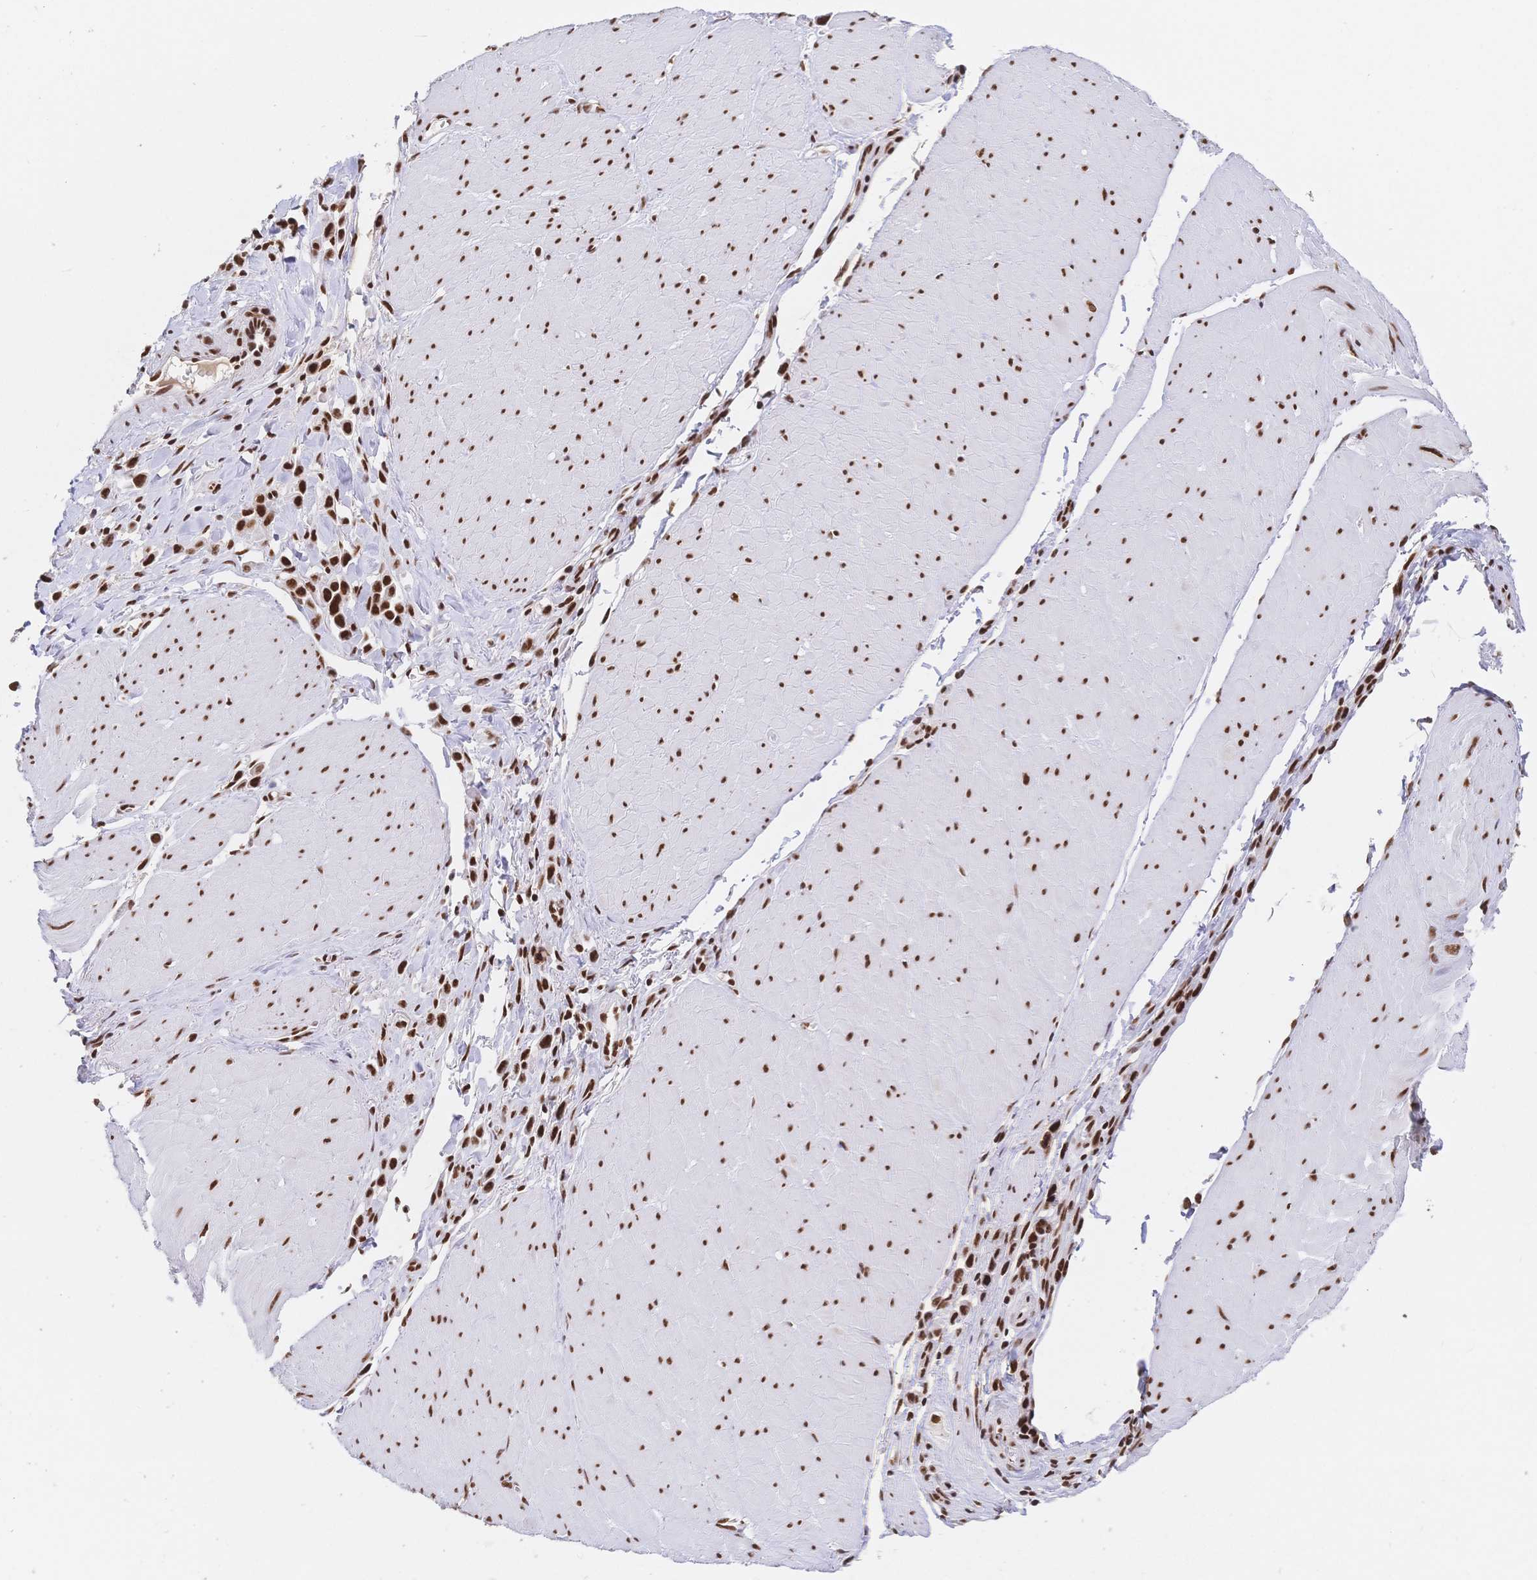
{"staining": {"intensity": "strong", "quantity": ">75%", "location": "nuclear"}, "tissue": "stomach cancer", "cell_type": "Tumor cells", "image_type": "cancer", "snomed": [{"axis": "morphology", "description": "Adenocarcinoma, NOS"}, {"axis": "topography", "description": "Stomach"}], "caption": "Strong nuclear staining for a protein is present in approximately >75% of tumor cells of stomach cancer (adenocarcinoma) using immunohistochemistry.", "gene": "SRSF1", "patient": {"sex": "male", "age": 47}}